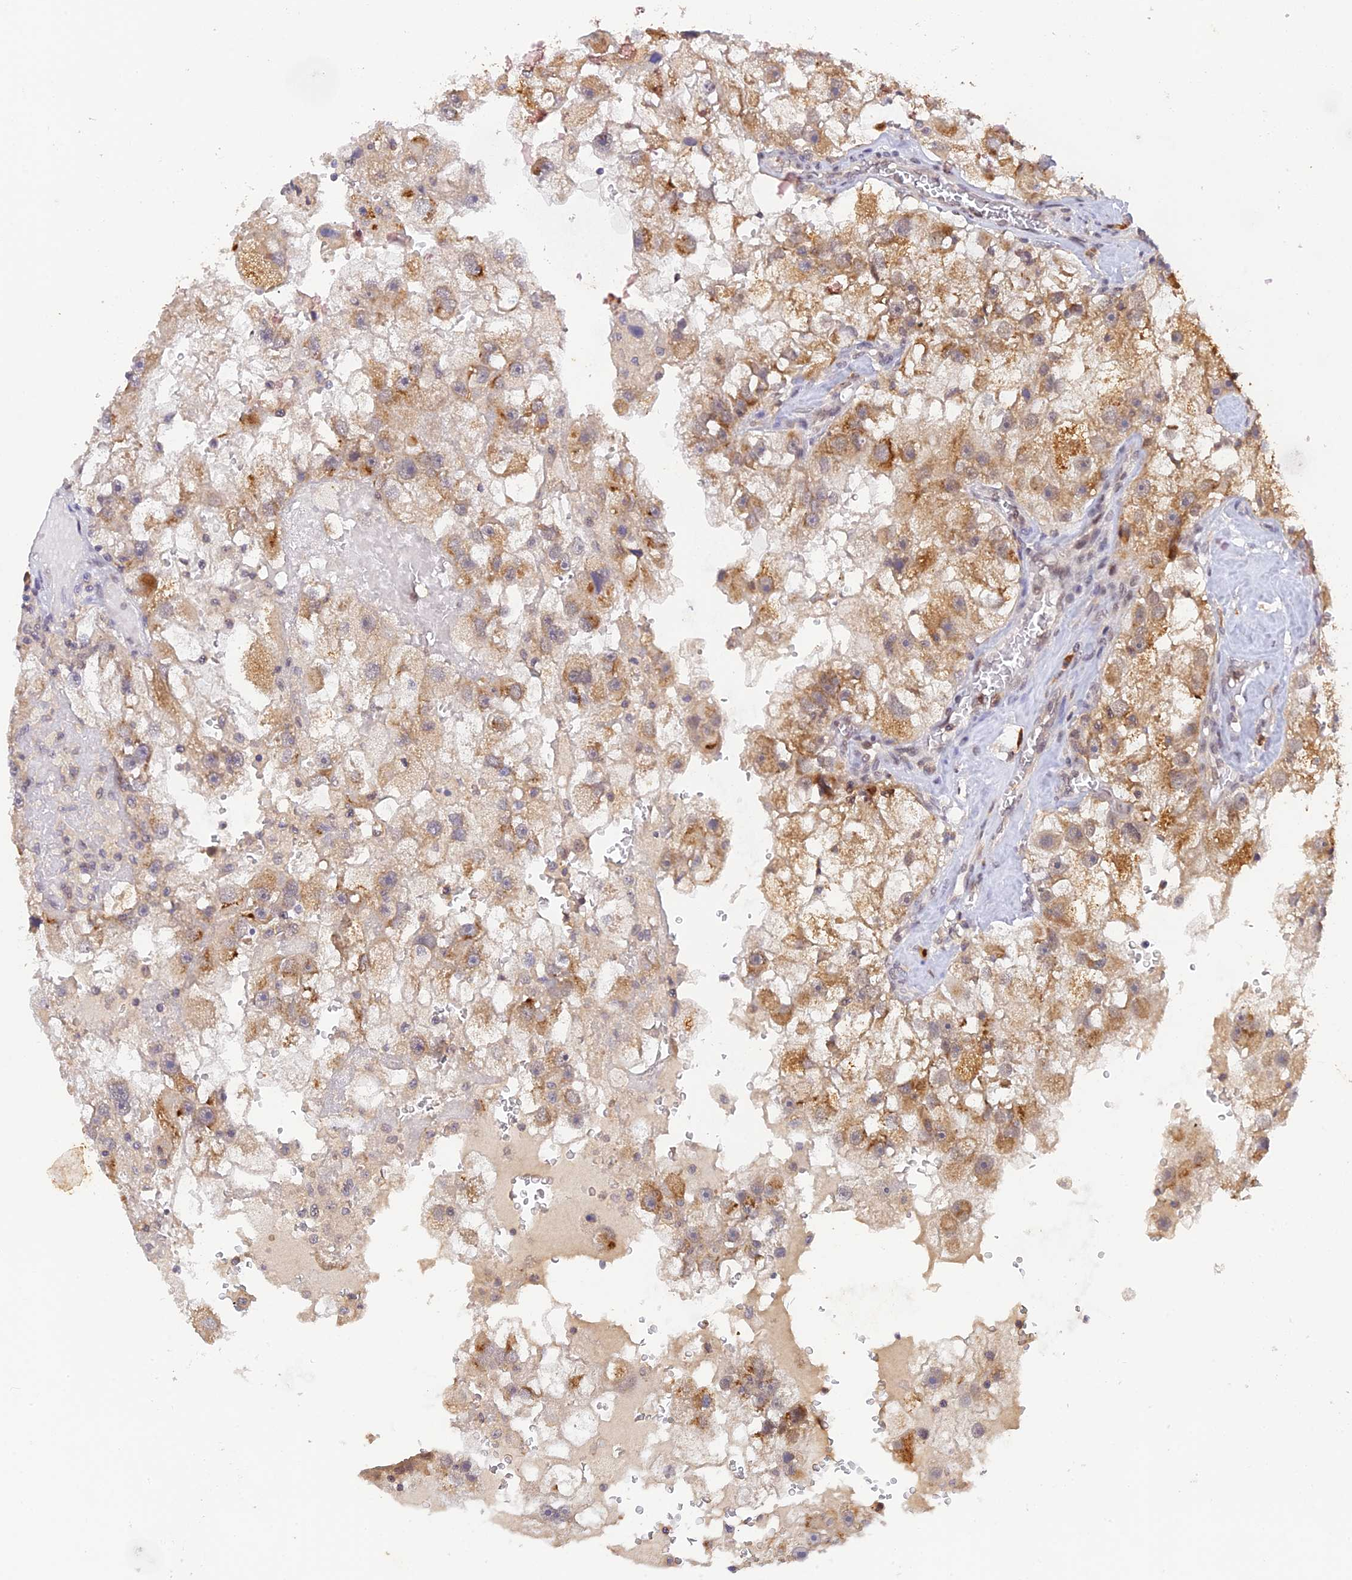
{"staining": {"intensity": "moderate", "quantity": "25%-75%", "location": "cytoplasmic/membranous"}, "tissue": "renal cancer", "cell_type": "Tumor cells", "image_type": "cancer", "snomed": [{"axis": "morphology", "description": "Adenocarcinoma, NOS"}, {"axis": "topography", "description": "Kidney"}], "caption": "A brown stain shows moderate cytoplasmic/membranous positivity of a protein in human renal adenocarcinoma tumor cells.", "gene": "PEX16", "patient": {"sex": "male", "age": 63}}